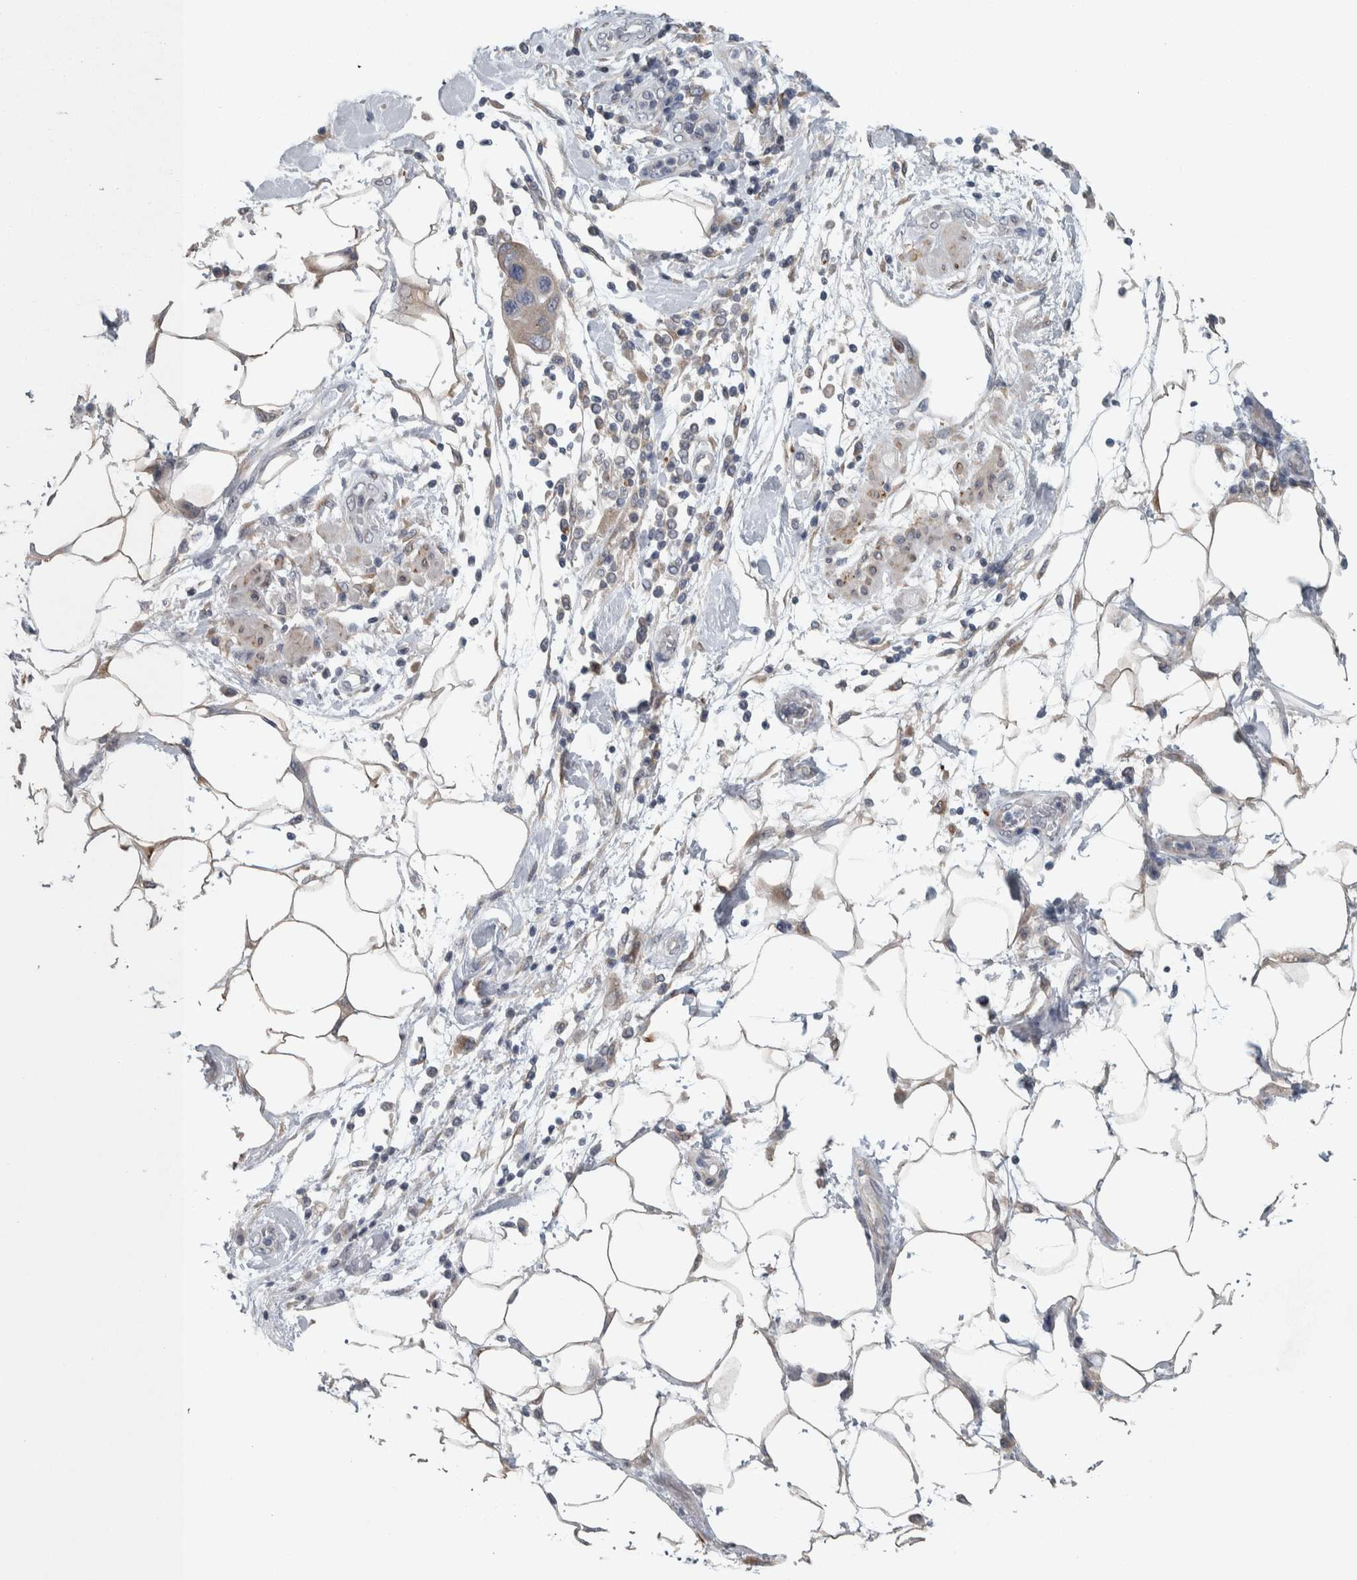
{"staining": {"intensity": "weak", "quantity": ">75%", "location": "cytoplasmic/membranous"}, "tissue": "pancreatic cancer", "cell_type": "Tumor cells", "image_type": "cancer", "snomed": [{"axis": "morphology", "description": "Normal tissue, NOS"}, {"axis": "morphology", "description": "Adenocarcinoma, NOS"}, {"axis": "topography", "description": "Pancreas"}], "caption": "Pancreatic cancer stained with a protein marker shows weak staining in tumor cells.", "gene": "SIGMAR1", "patient": {"sex": "female", "age": 71}}